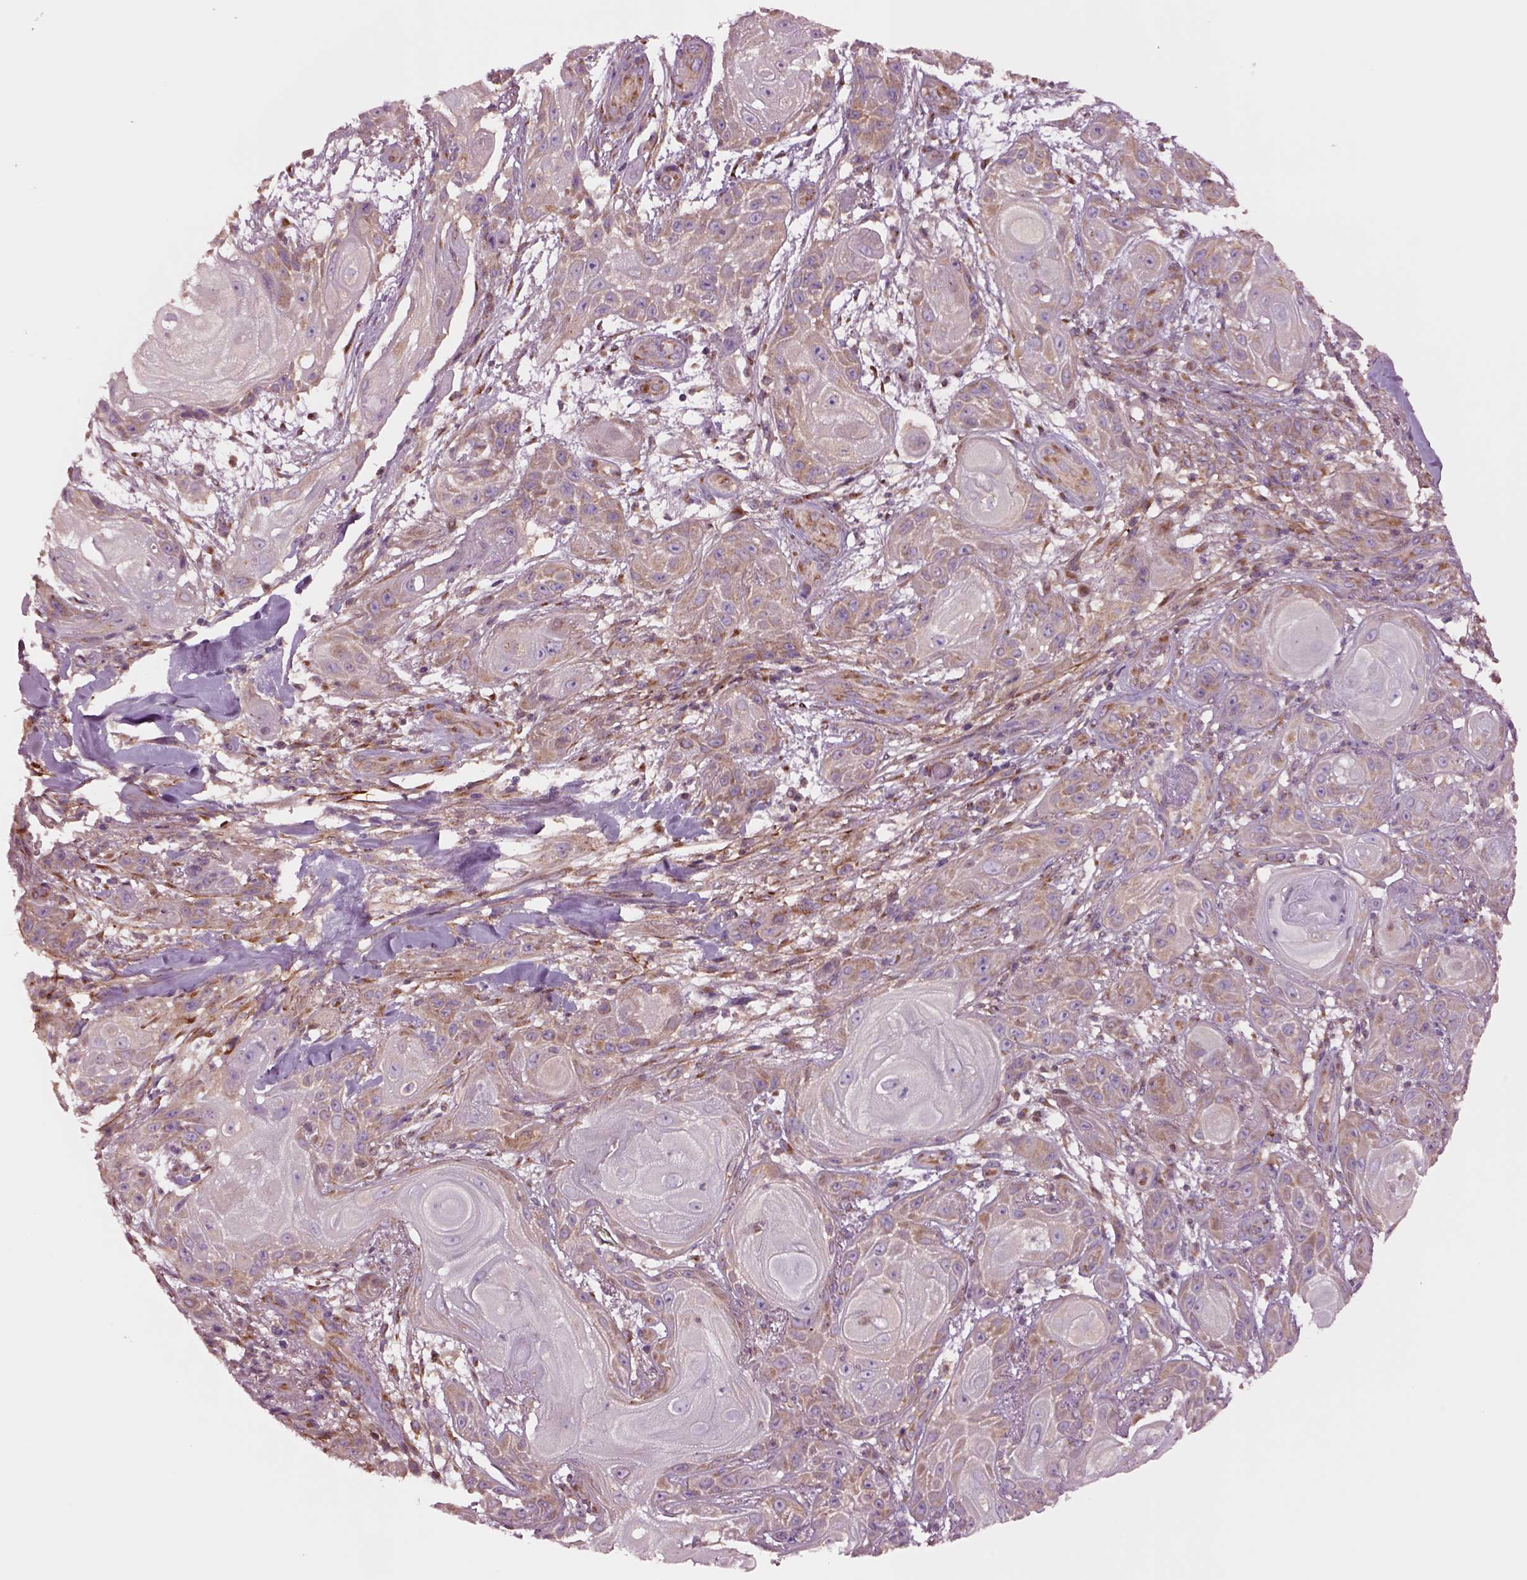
{"staining": {"intensity": "moderate", "quantity": ">75%", "location": "cytoplasmic/membranous"}, "tissue": "skin cancer", "cell_type": "Tumor cells", "image_type": "cancer", "snomed": [{"axis": "morphology", "description": "Squamous cell carcinoma, NOS"}, {"axis": "topography", "description": "Skin"}], "caption": "High-magnification brightfield microscopy of skin cancer (squamous cell carcinoma) stained with DAB (brown) and counterstained with hematoxylin (blue). tumor cells exhibit moderate cytoplasmic/membranous positivity is present in approximately>75% of cells.", "gene": "SEC23A", "patient": {"sex": "male", "age": 62}}